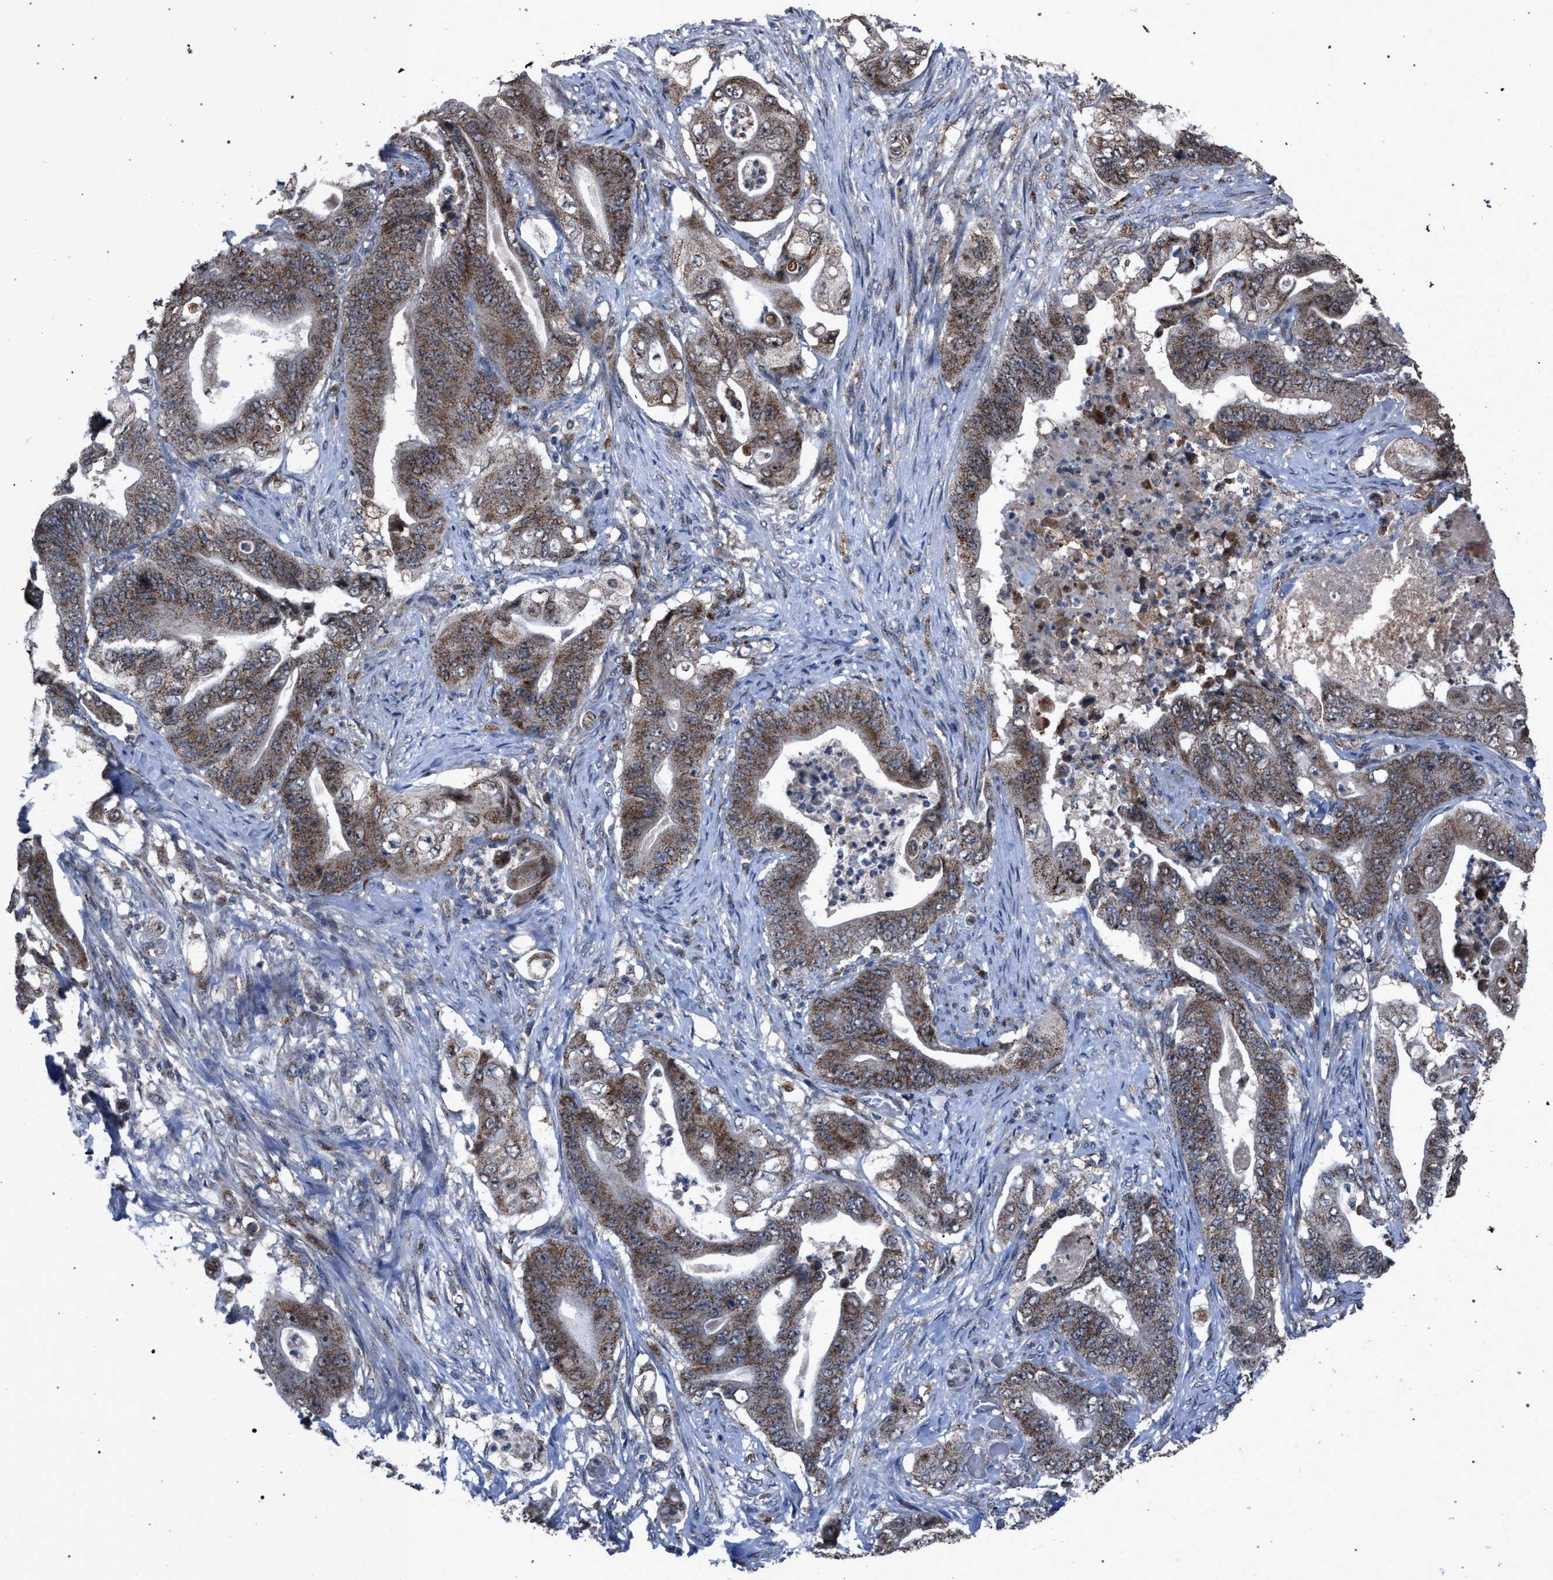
{"staining": {"intensity": "moderate", "quantity": ">75%", "location": "cytoplasmic/membranous,nuclear"}, "tissue": "stomach cancer", "cell_type": "Tumor cells", "image_type": "cancer", "snomed": [{"axis": "morphology", "description": "Adenocarcinoma, NOS"}, {"axis": "topography", "description": "Stomach"}], "caption": "Protein staining exhibits moderate cytoplasmic/membranous and nuclear expression in about >75% of tumor cells in adenocarcinoma (stomach).", "gene": "HSD17B4", "patient": {"sex": "female", "age": 73}}